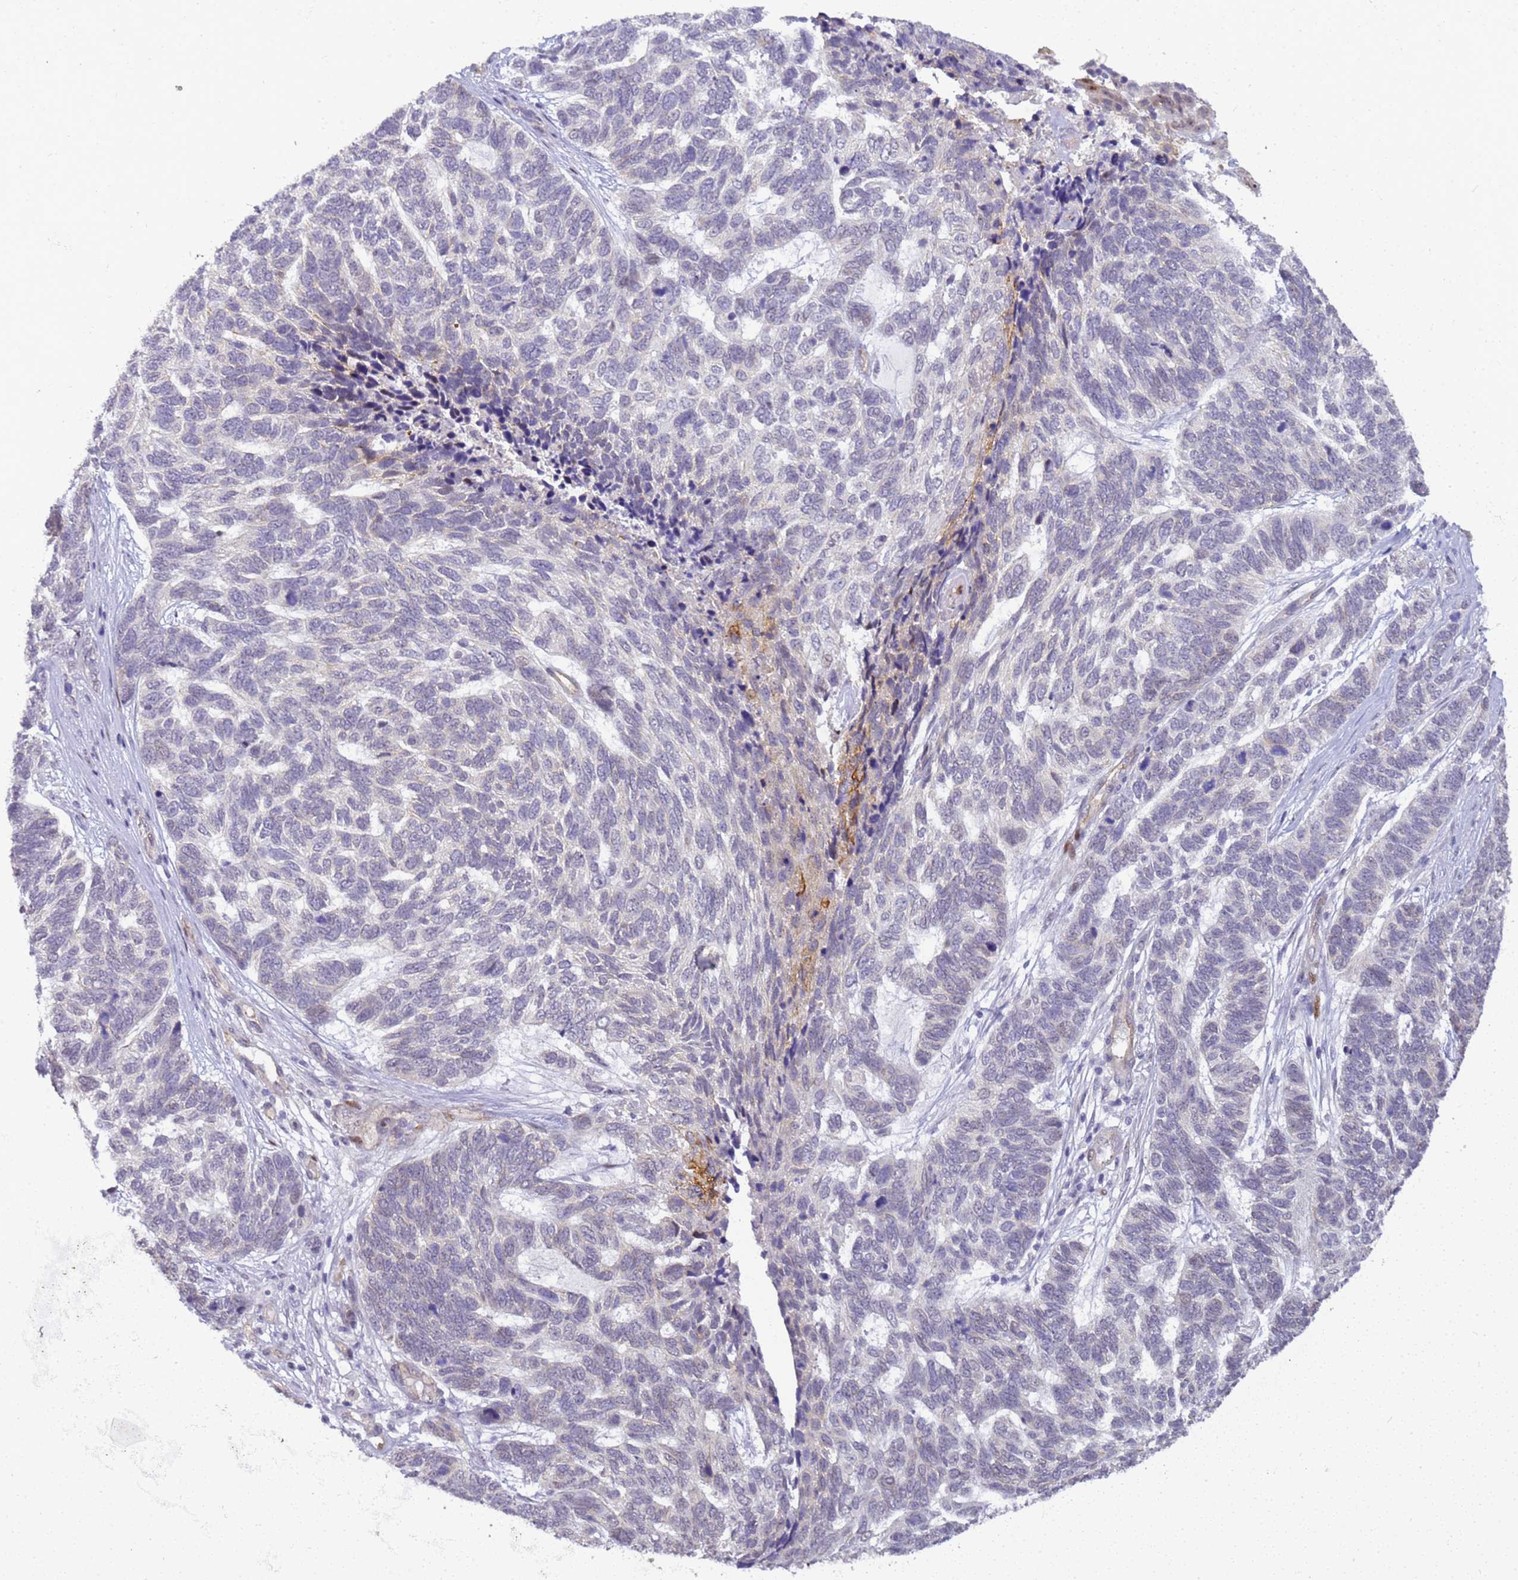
{"staining": {"intensity": "negative", "quantity": "none", "location": "none"}, "tissue": "skin cancer", "cell_type": "Tumor cells", "image_type": "cancer", "snomed": [{"axis": "morphology", "description": "Basal cell carcinoma"}, {"axis": "topography", "description": "Skin"}], "caption": "Tumor cells show no significant staining in skin basal cell carcinoma.", "gene": "GON4L", "patient": {"sex": "female", "age": 65}}